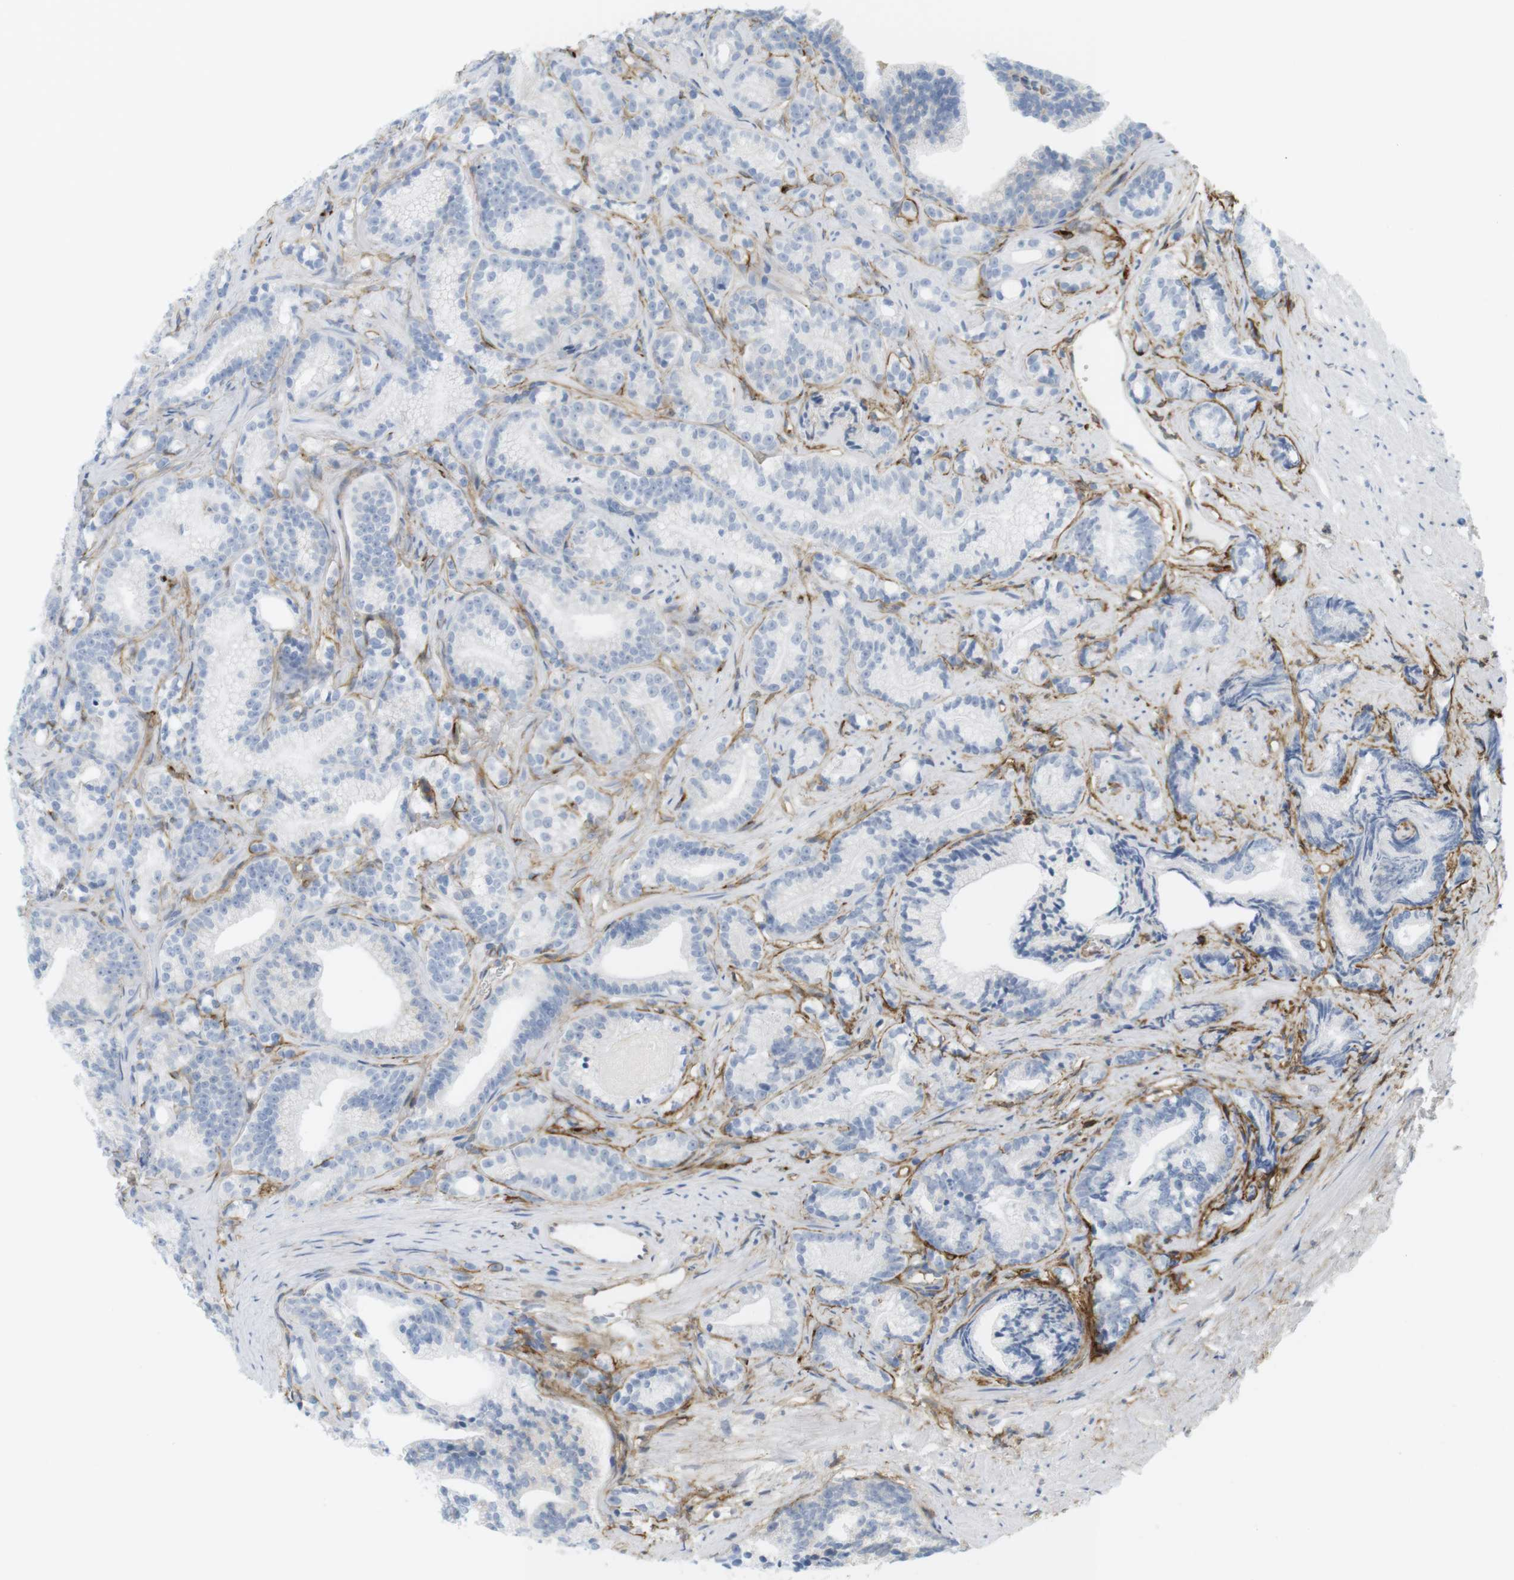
{"staining": {"intensity": "negative", "quantity": "none", "location": "none"}, "tissue": "prostate cancer", "cell_type": "Tumor cells", "image_type": "cancer", "snomed": [{"axis": "morphology", "description": "Adenocarcinoma, Low grade"}, {"axis": "topography", "description": "Prostate"}], "caption": "An IHC micrograph of prostate cancer is shown. There is no staining in tumor cells of prostate cancer.", "gene": "F2R", "patient": {"sex": "male", "age": 89}}